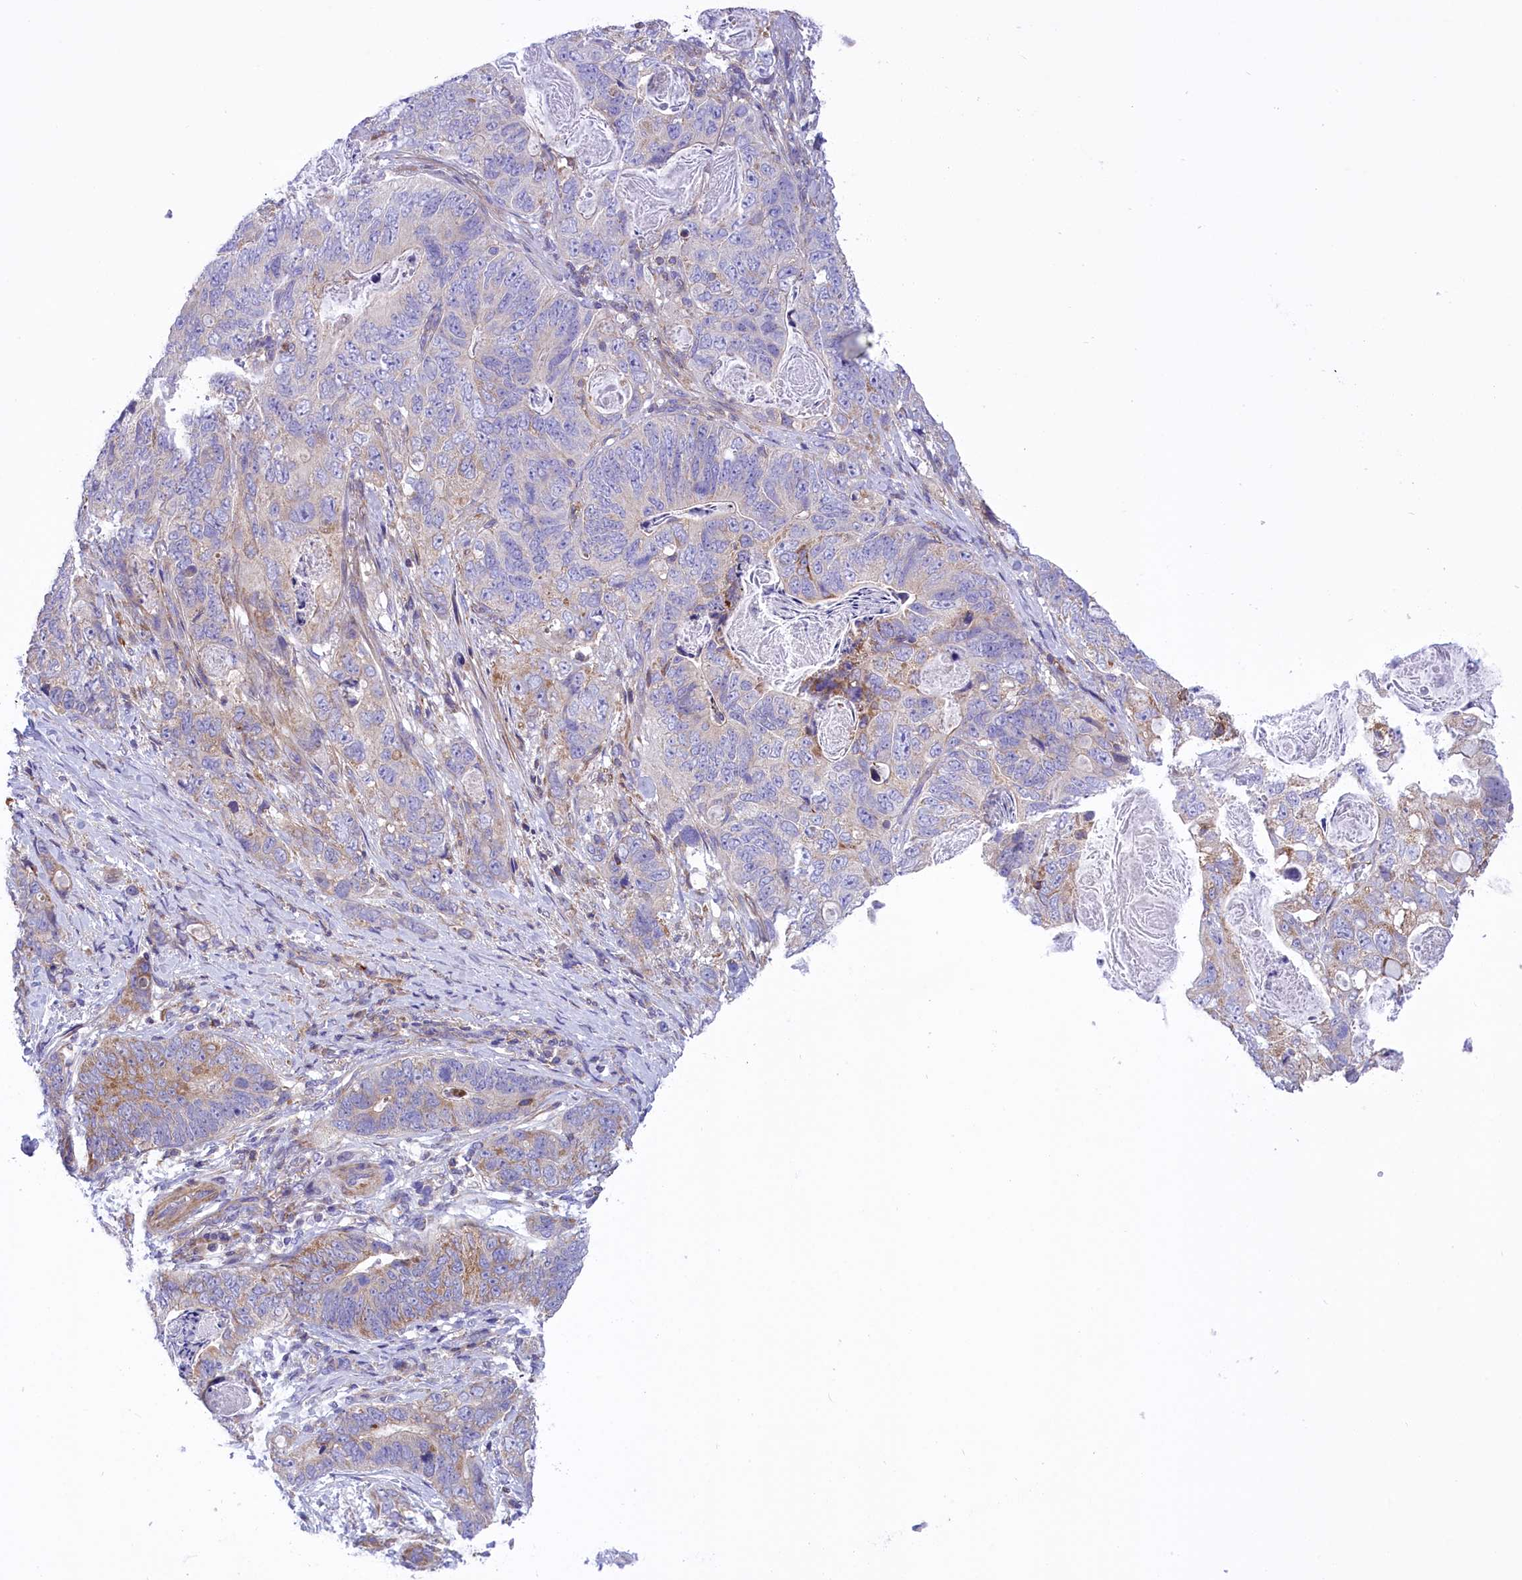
{"staining": {"intensity": "moderate", "quantity": "<25%", "location": "cytoplasmic/membranous"}, "tissue": "stomach cancer", "cell_type": "Tumor cells", "image_type": "cancer", "snomed": [{"axis": "morphology", "description": "Normal tissue, NOS"}, {"axis": "morphology", "description": "Adenocarcinoma, NOS"}, {"axis": "topography", "description": "Stomach"}], "caption": "High-power microscopy captured an immunohistochemistry micrograph of stomach adenocarcinoma, revealing moderate cytoplasmic/membranous expression in about <25% of tumor cells.", "gene": "CORO7-PAM16", "patient": {"sex": "female", "age": 89}}